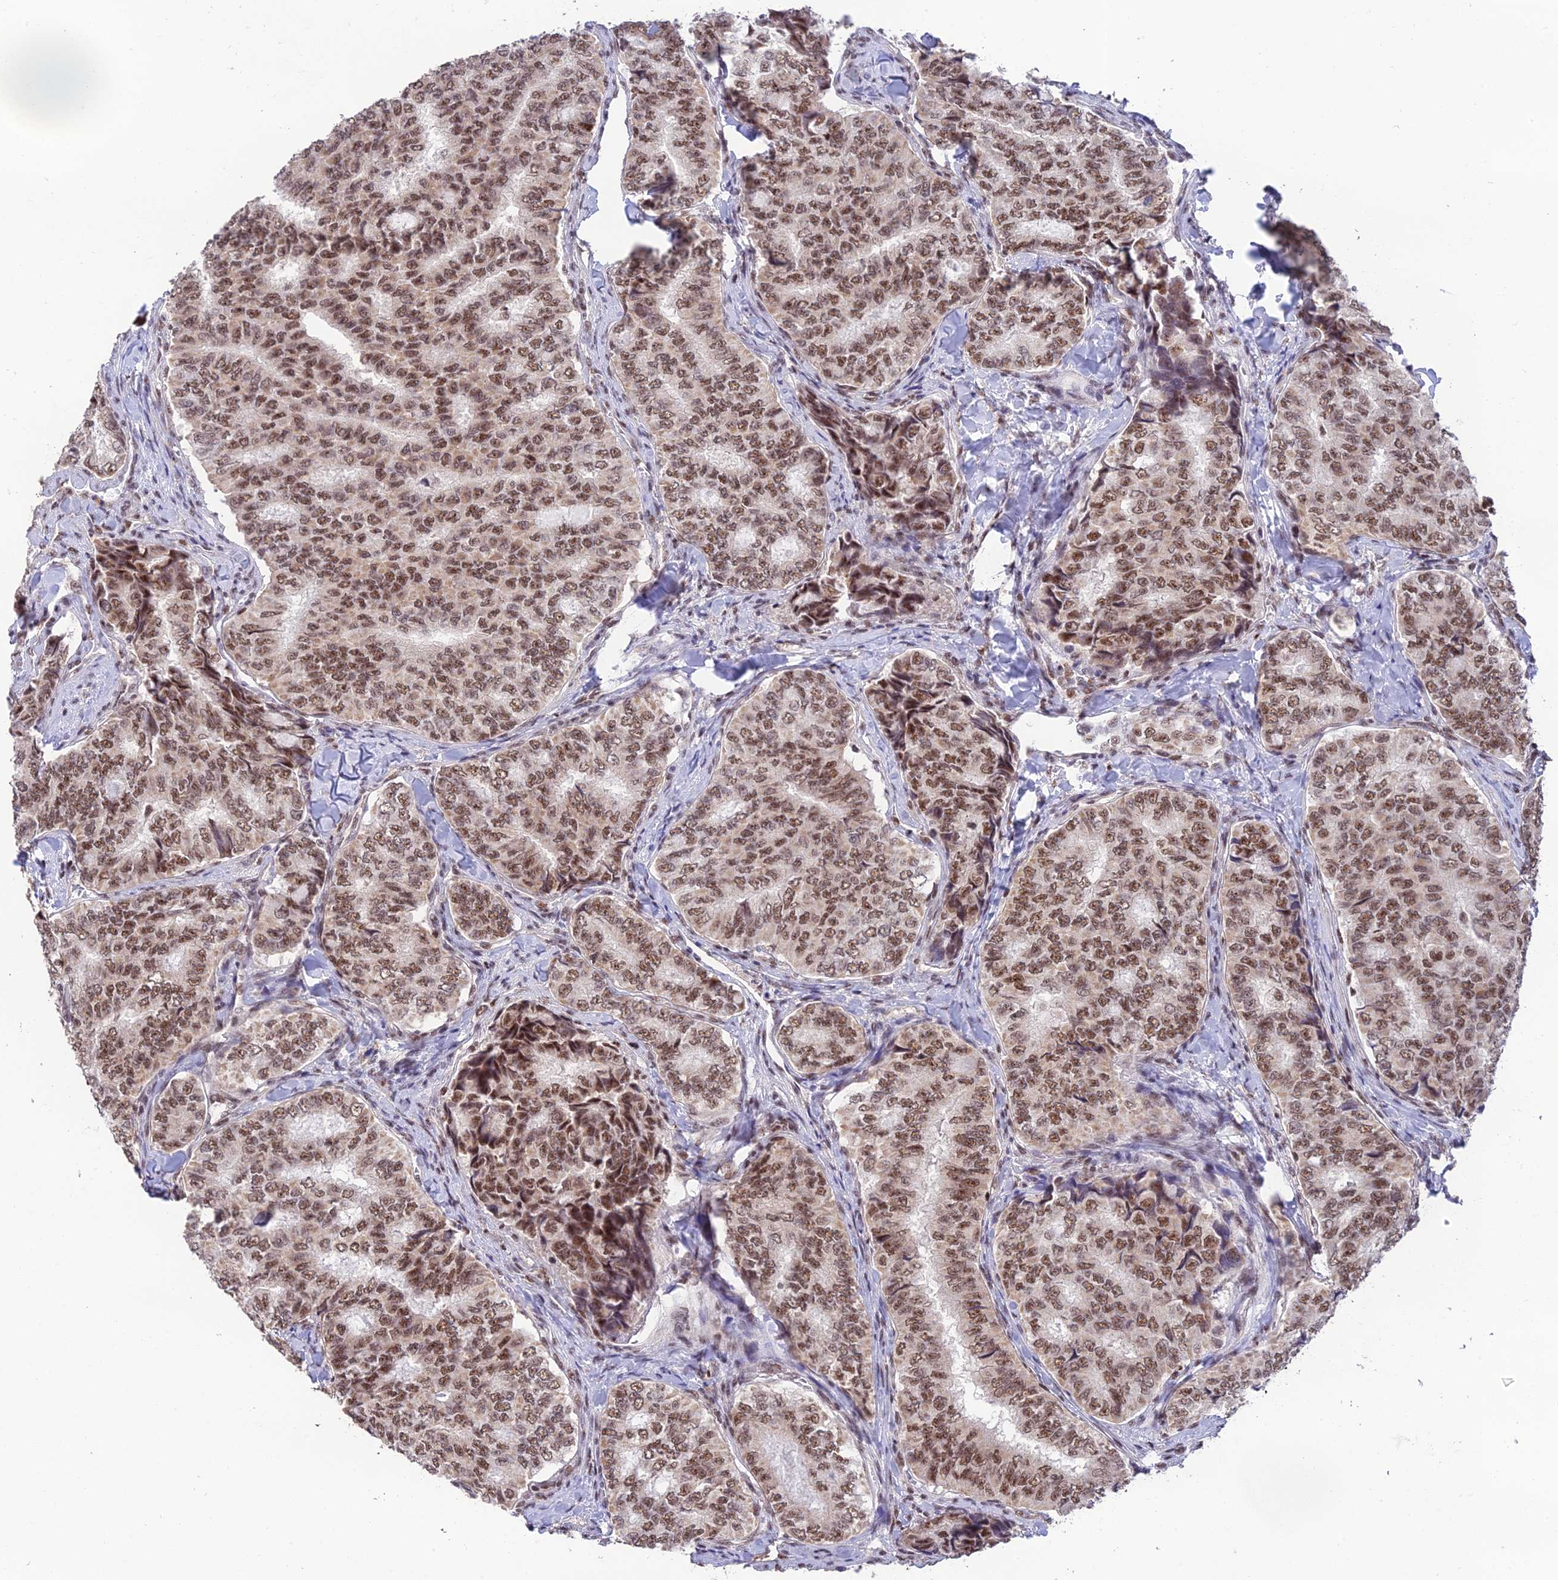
{"staining": {"intensity": "moderate", "quantity": ">75%", "location": "nuclear"}, "tissue": "thyroid cancer", "cell_type": "Tumor cells", "image_type": "cancer", "snomed": [{"axis": "morphology", "description": "Papillary adenocarcinoma, NOS"}, {"axis": "topography", "description": "Thyroid gland"}], "caption": "A high-resolution micrograph shows immunohistochemistry (IHC) staining of thyroid cancer, which displays moderate nuclear expression in about >75% of tumor cells.", "gene": "THOC7", "patient": {"sex": "female", "age": 35}}